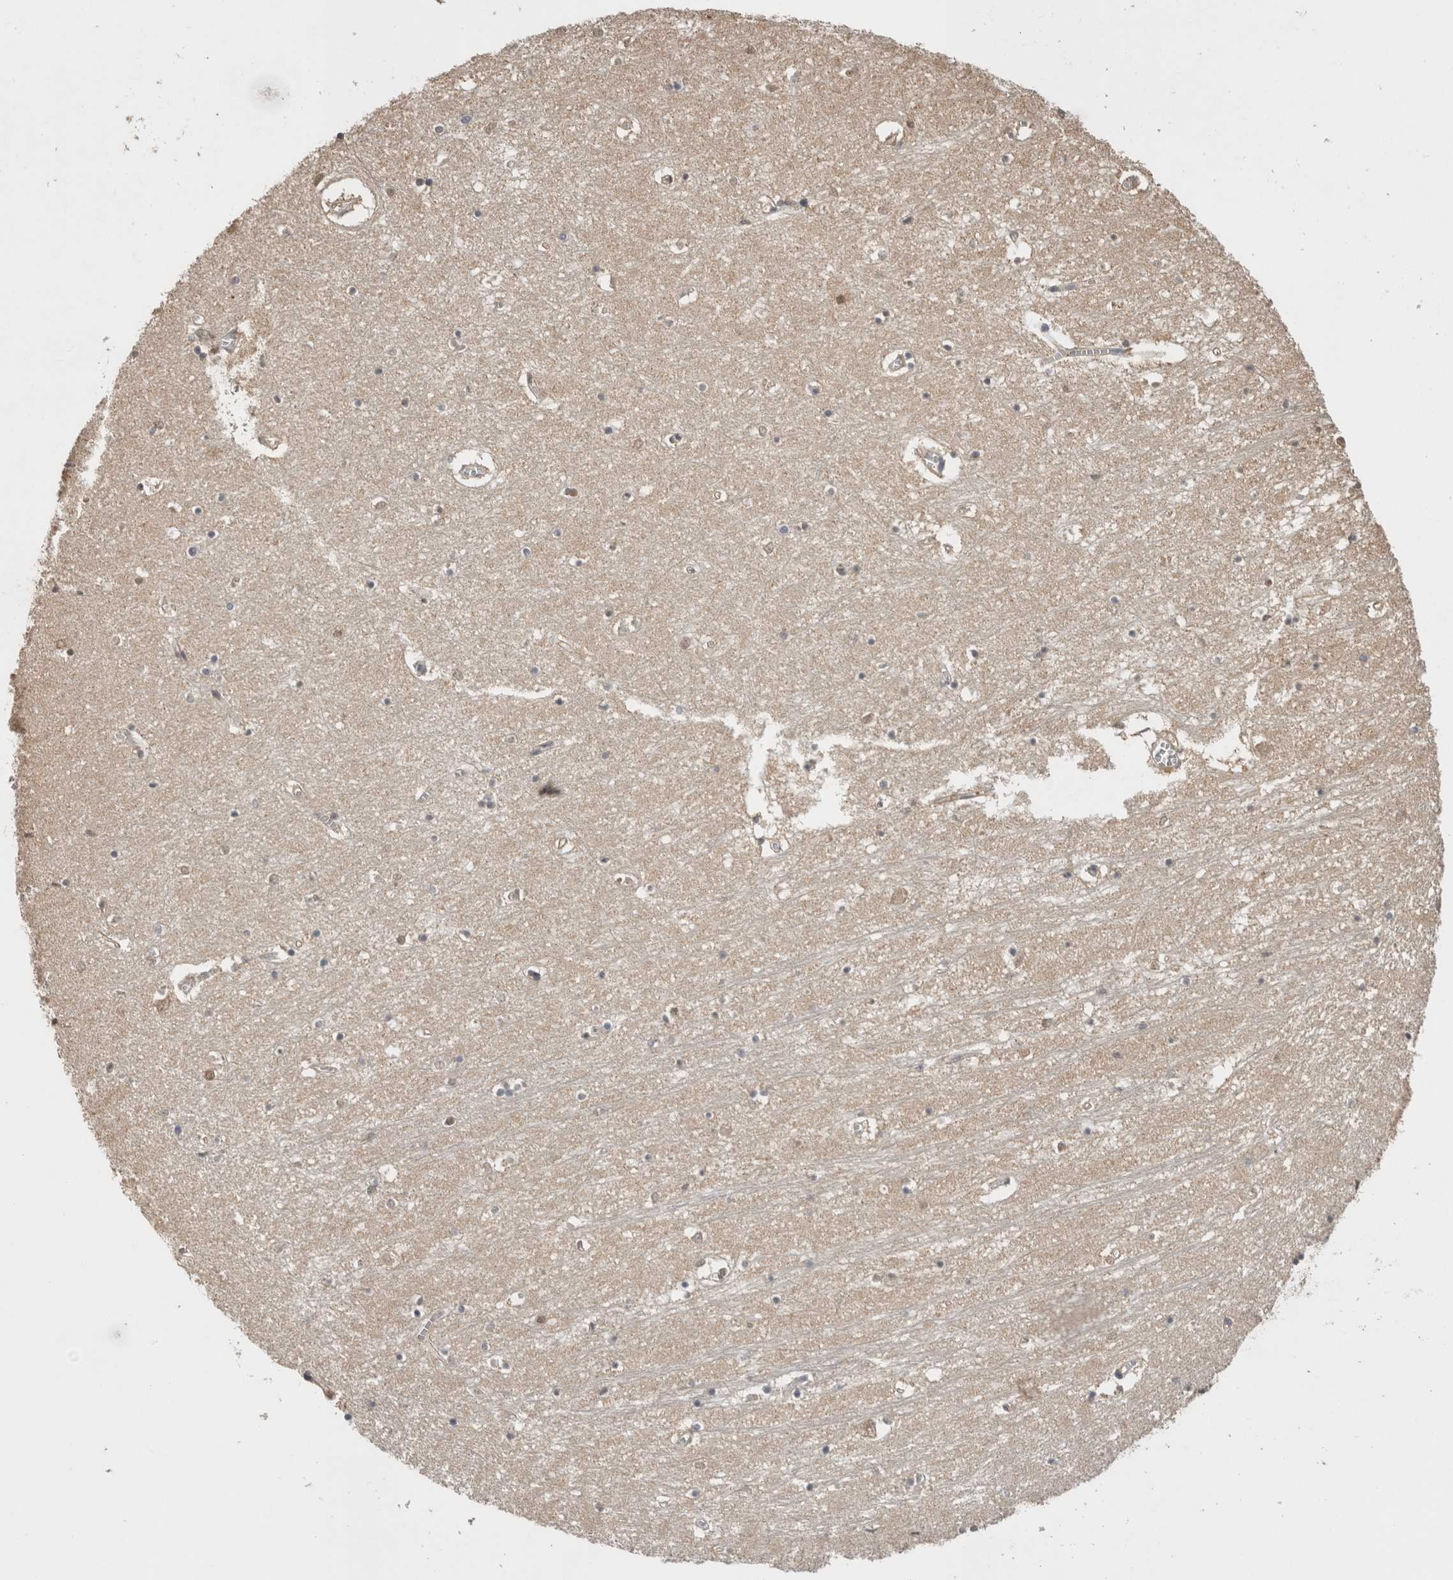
{"staining": {"intensity": "weak", "quantity": "25%-75%", "location": "cytoplasmic/membranous"}, "tissue": "hippocampus", "cell_type": "Glial cells", "image_type": "normal", "snomed": [{"axis": "morphology", "description": "Normal tissue, NOS"}, {"axis": "topography", "description": "Hippocampus"}], "caption": "IHC histopathology image of normal hippocampus stained for a protein (brown), which reveals low levels of weak cytoplasmic/membranous expression in about 25%-75% of glial cells.", "gene": "PREP", "patient": {"sex": "male", "age": 70}}